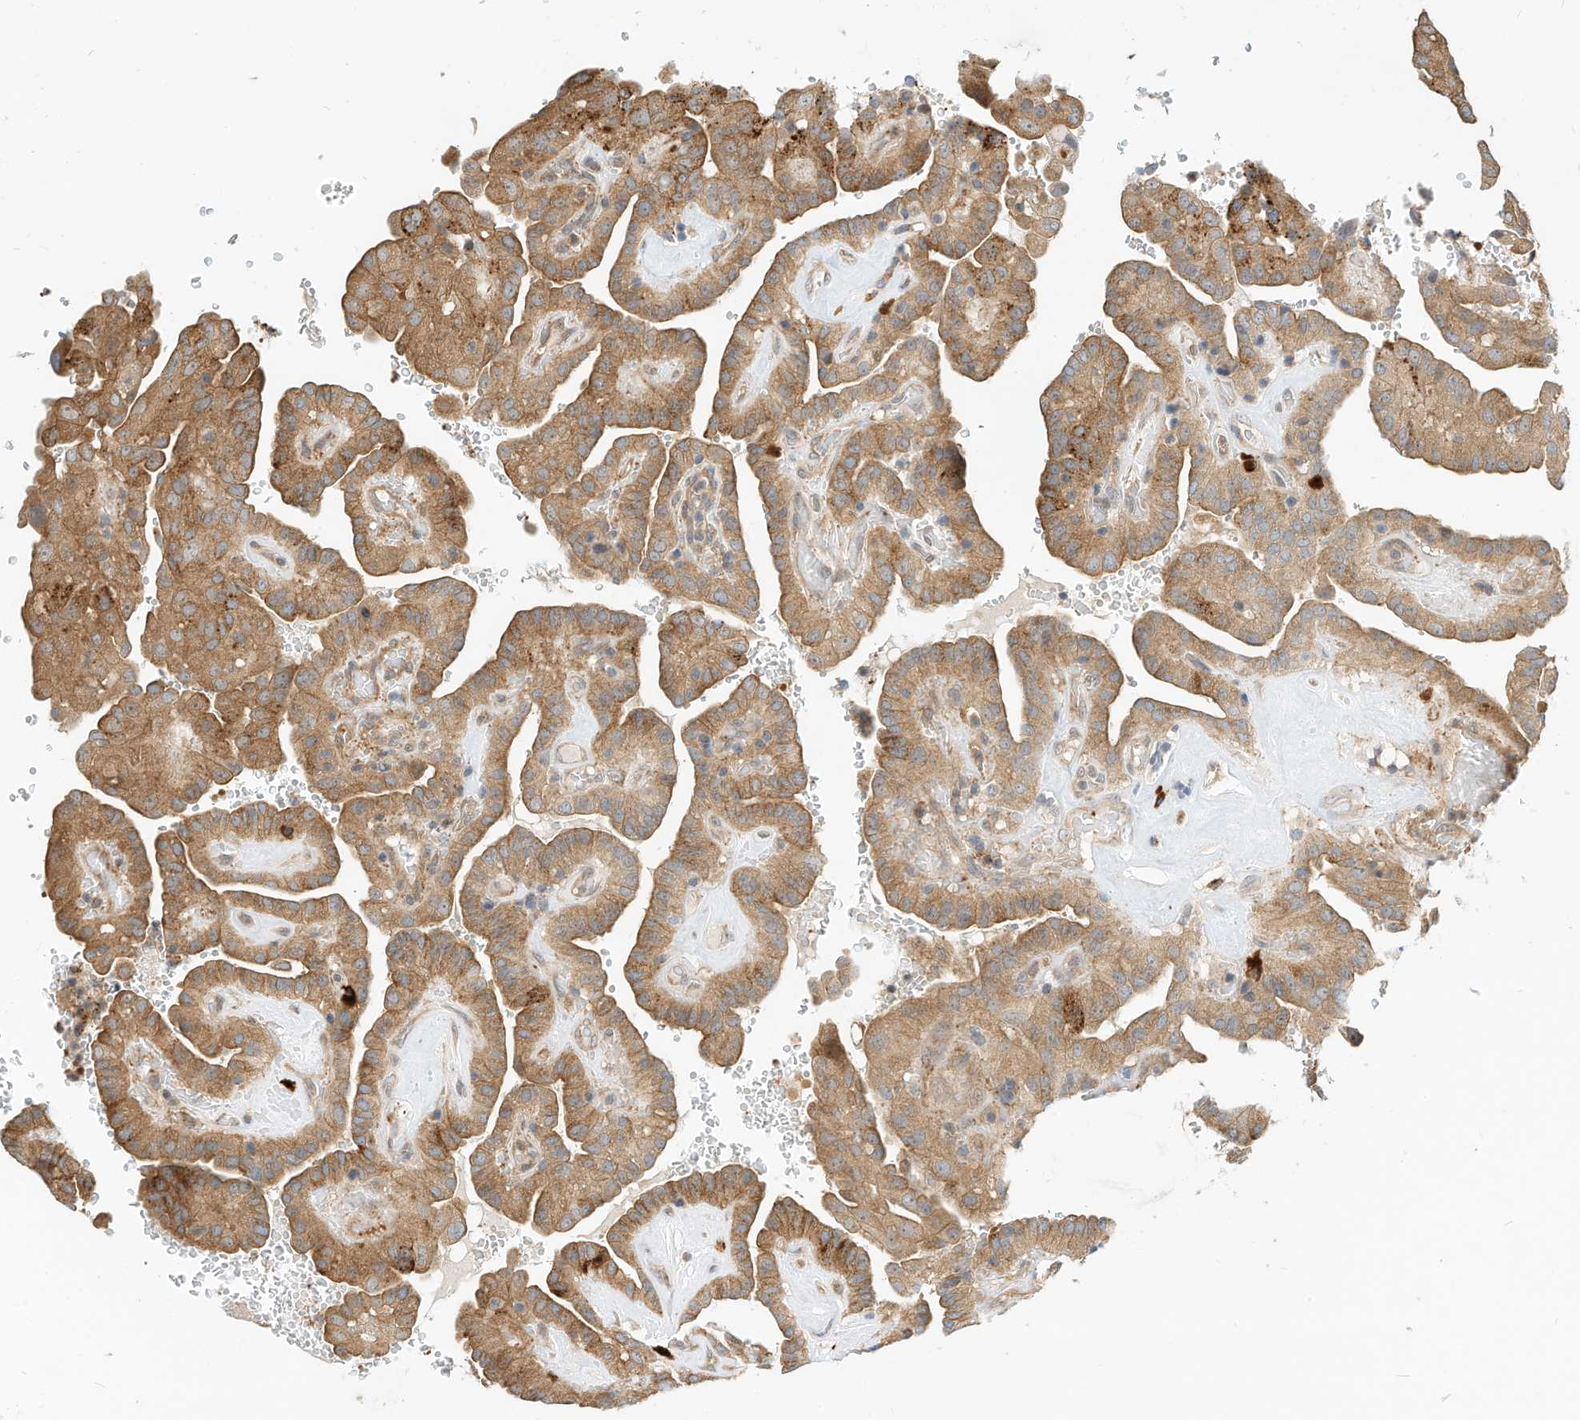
{"staining": {"intensity": "moderate", "quantity": ">75%", "location": "cytoplasmic/membranous"}, "tissue": "thyroid cancer", "cell_type": "Tumor cells", "image_type": "cancer", "snomed": [{"axis": "morphology", "description": "Papillary adenocarcinoma, NOS"}, {"axis": "topography", "description": "Thyroid gland"}], "caption": "Moderate cytoplasmic/membranous expression for a protein is identified in approximately >75% of tumor cells of thyroid cancer (papillary adenocarcinoma) using immunohistochemistry (IHC).", "gene": "OFD1", "patient": {"sex": "male", "age": 77}}